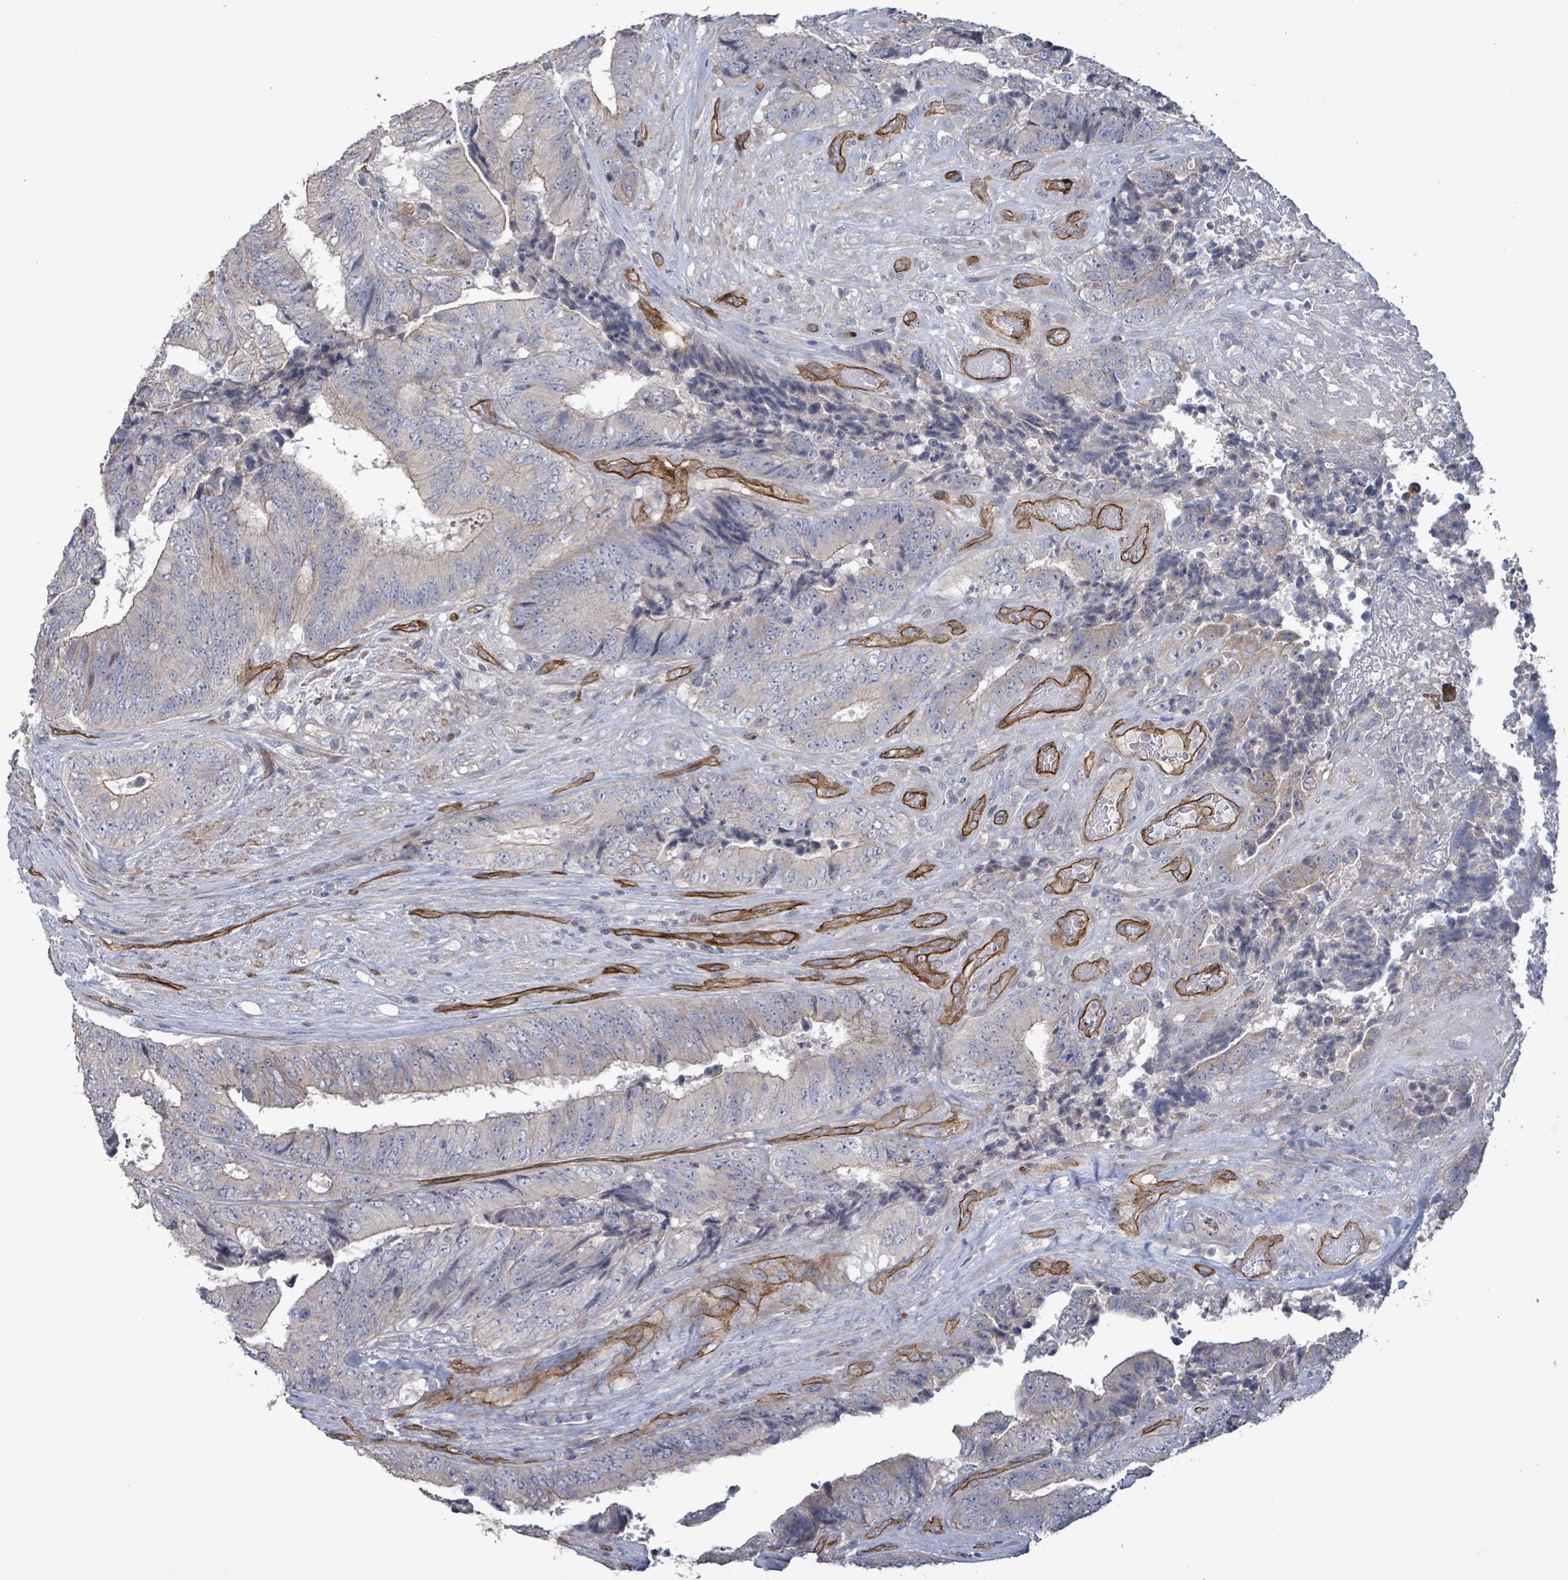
{"staining": {"intensity": "weak", "quantity": "<25%", "location": "cytoplasmic/membranous"}, "tissue": "colorectal cancer", "cell_type": "Tumor cells", "image_type": "cancer", "snomed": [{"axis": "morphology", "description": "Adenocarcinoma, NOS"}, {"axis": "topography", "description": "Rectum"}], "caption": "DAB (3,3'-diaminobenzidine) immunohistochemical staining of human adenocarcinoma (colorectal) shows no significant expression in tumor cells.", "gene": "KANK3", "patient": {"sex": "male", "age": 72}}